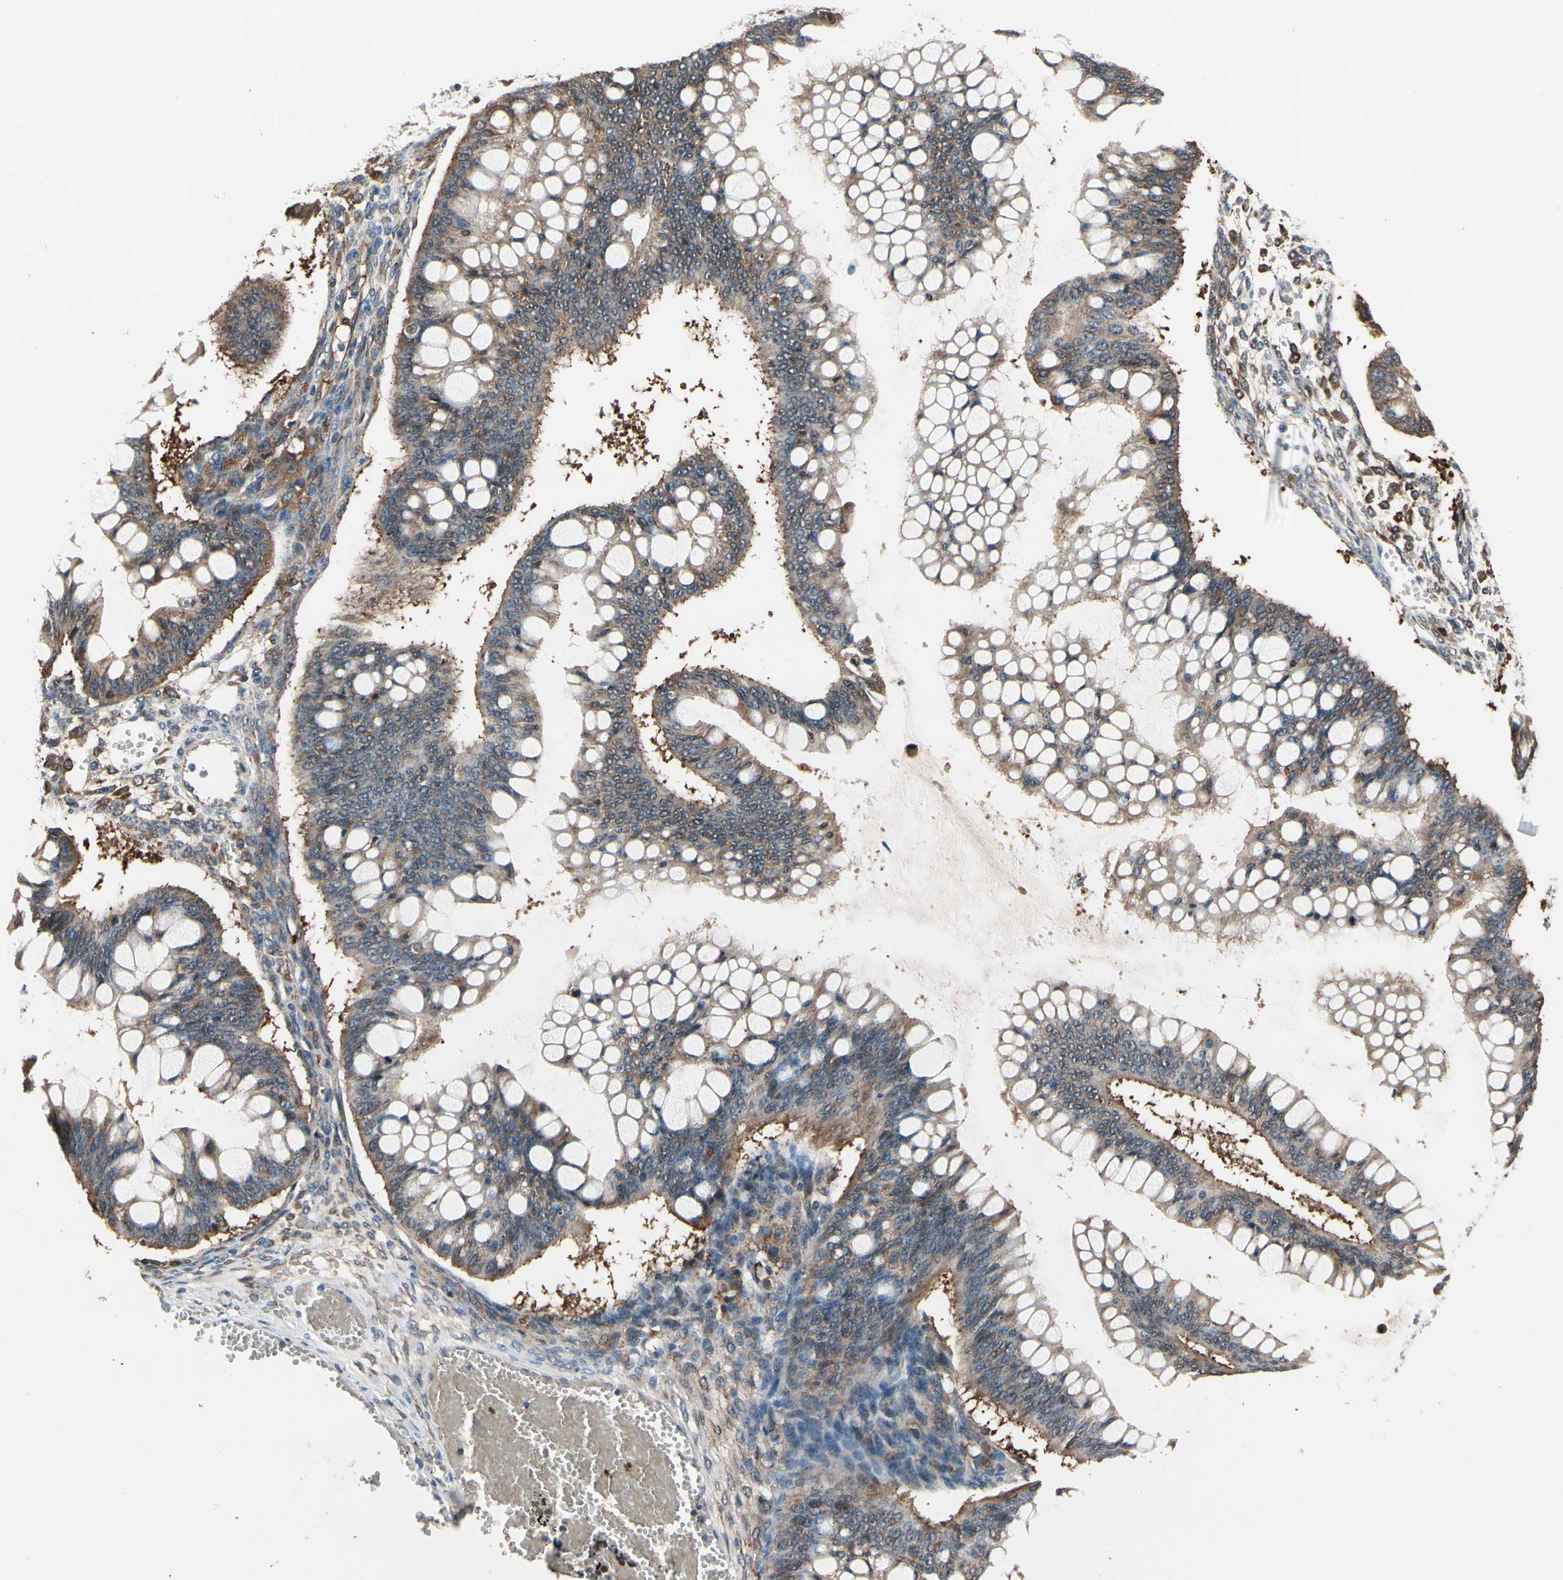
{"staining": {"intensity": "weak", "quantity": "25%-75%", "location": "cytoplasmic/membranous"}, "tissue": "ovarian cancer", "cell_type": "Tumor cells", "image_type": "cancer", "snomed": [{"axis": "morphology", "description": "Cystadenocarcinoma, mucinous, NOS"}, {"axis": "topography", "description": "Ovary"}], "caption": "IHC staining of mucinous cystadenocarcinoma (ovarian), which exhibits low levels of weak cytoplasmic/membranous positivity in approximately 25%-75% of tumor cells indicating weak cytoplasmic/membranous protein staining. The staining was performed using DAB (3,3'-diaminobenzidine) (brown) for protein detection and nuclei were counterstained in hematoxylin (blue).", "gene": "PRDX2", "patient": {"sex": "female", "age": 73}}